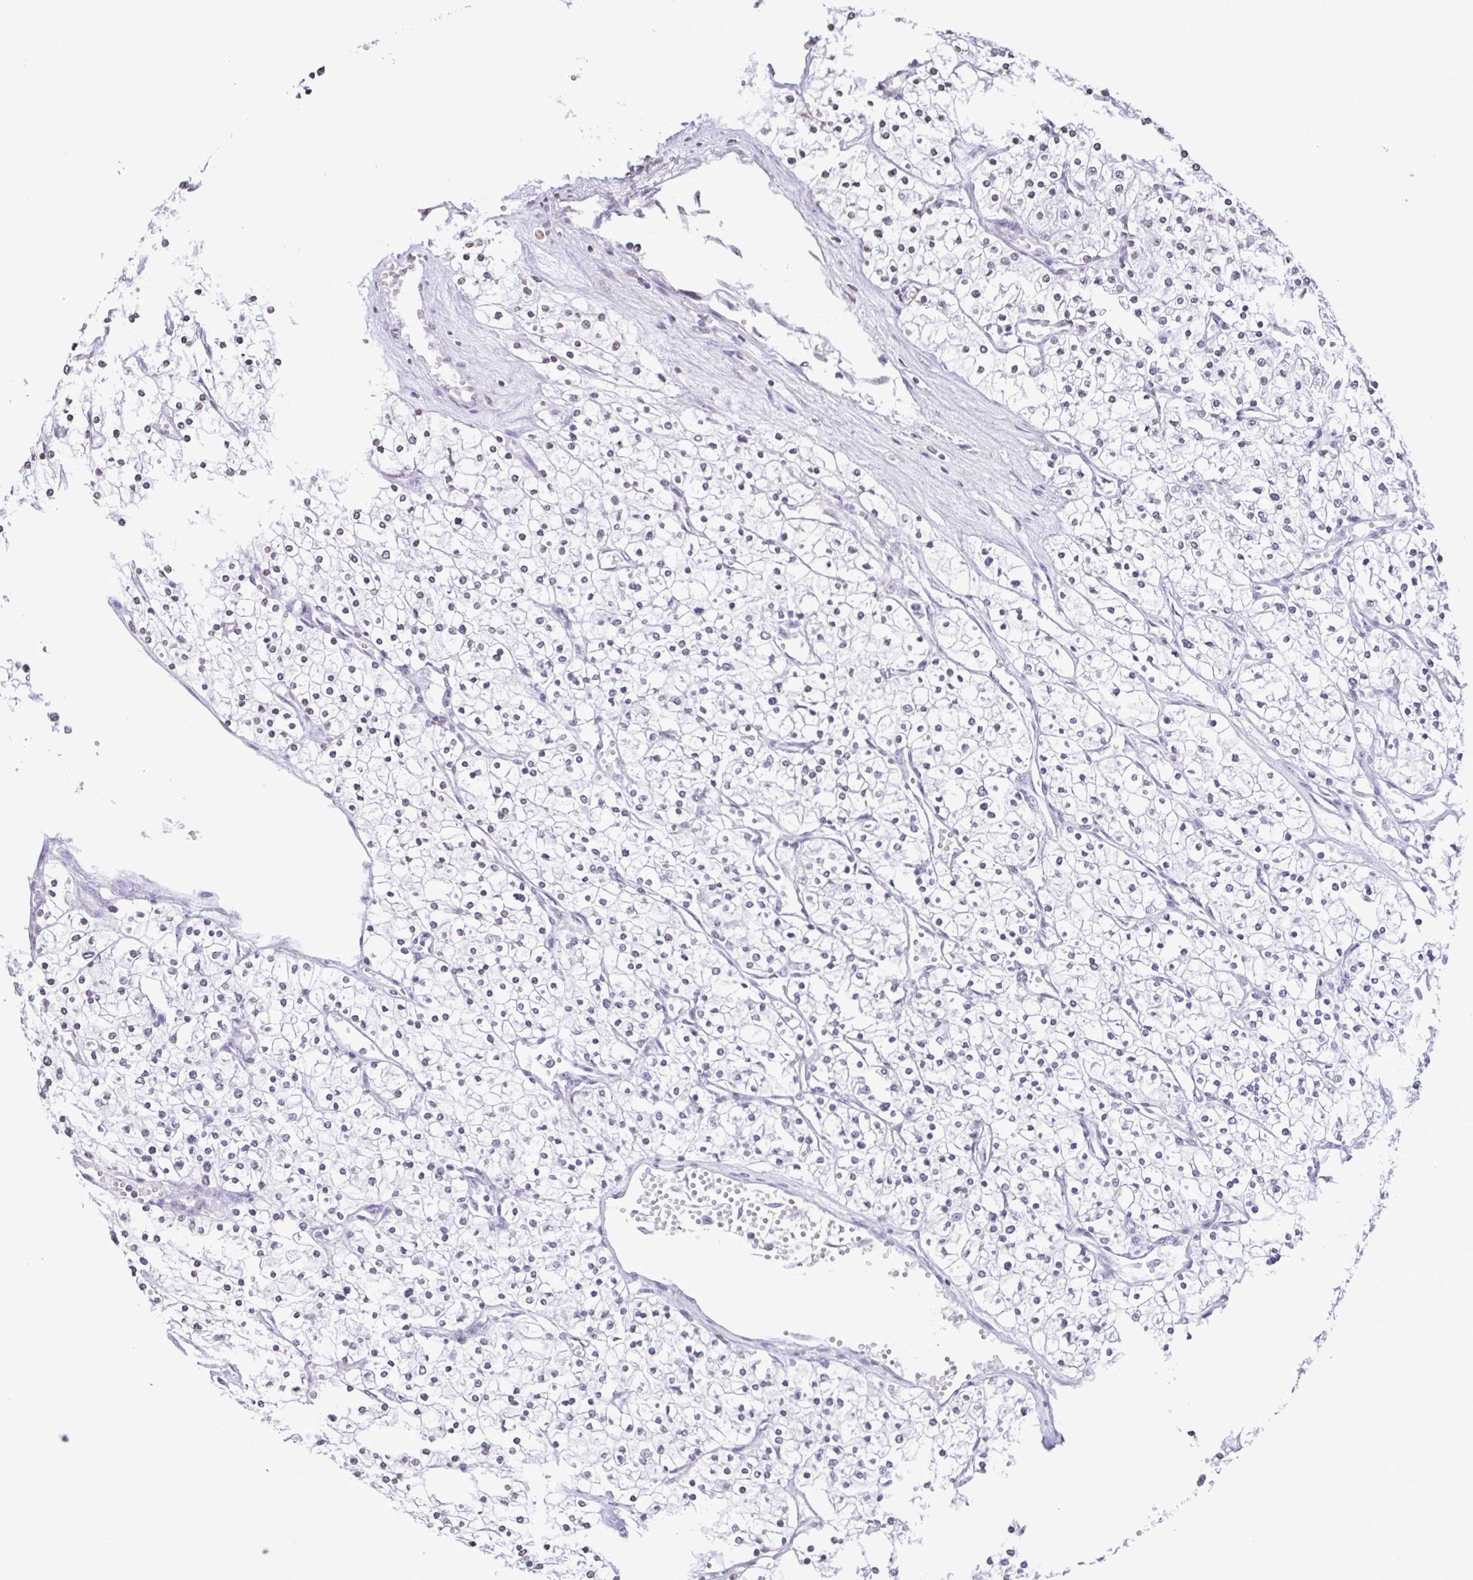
{"staining": {"intensity": "negative", "quantity": "none", "location": "none"}, "tissue": "renal cancer", "cell_type": "Tumor cells", "image_type": "cancer", "snomed": [{"axis": "morphology", "description": "Adenocarcinoma, NOS"}, {"axis": "topography", "description": "Kidney"}], "caption": "Immunohistochemistry of renal adenocarcinoma displays no expression in tumor cells.", "gene": "VCY1B", "patient": {"sex": "male", "age": 80}}